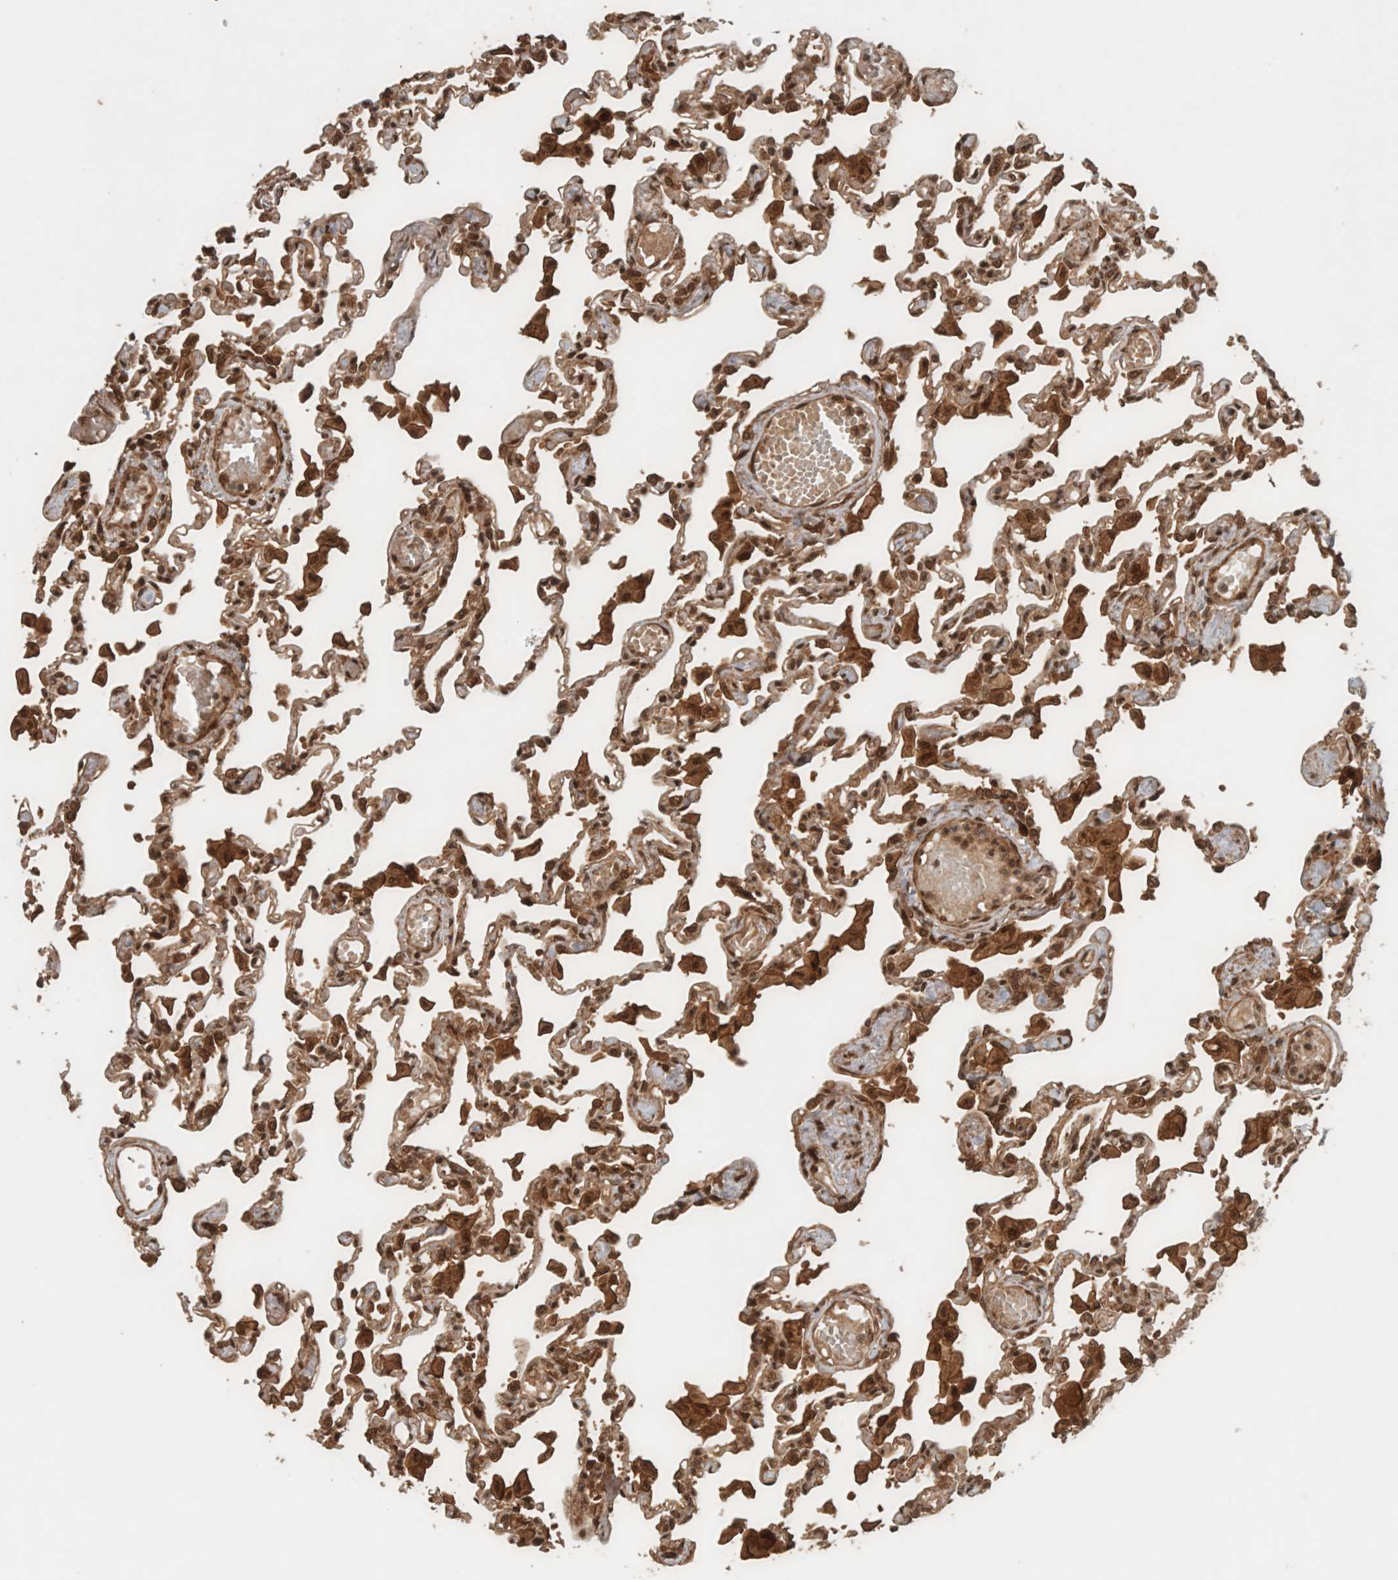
{"staining": {"intensity": "moderate", "quantity": ">75%", "location": "nuclear"}, "tissue": "lung", "cell_type": "Alveolar cells", "image_type": "normal", "snomed": [{"axis": "morphology", "description": "Normal tissue, NOS"}, {"axis": "topography", "description": "Bronchus"}, {"axis": "topography", "description": "Lung"}], "caption": "Lung stained for a protein (brown) displays moderate nuclear positive expression in about >75% of alveolar cells.", "gene": "CNTROB", "patient": {"sex": "female", "age": 49}}